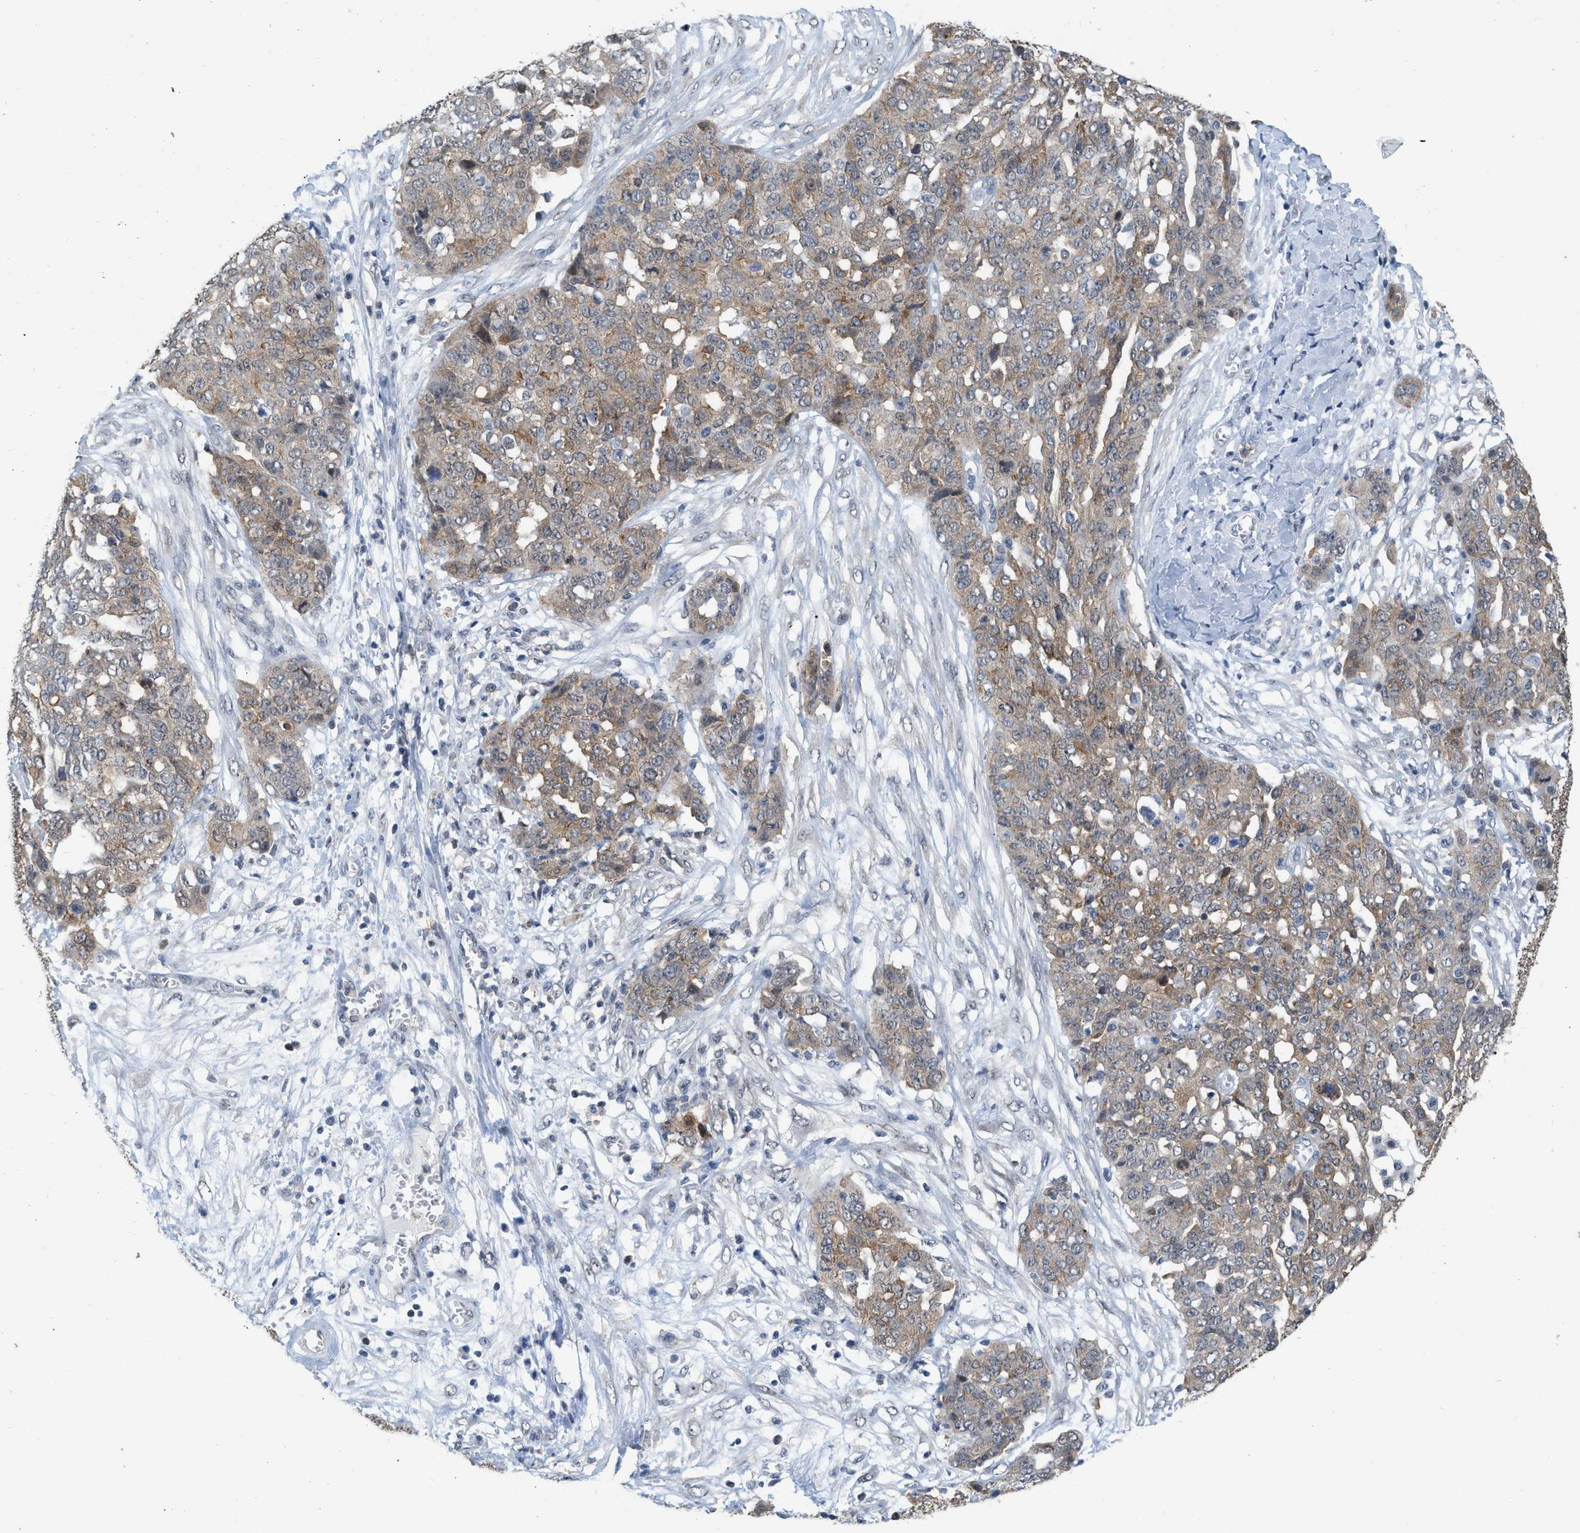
{"staining": {"intensity": "moderate", "quantity": ">75%", "location": "cytoplasmic/membranous"}, "tissue": "ovarian cancer", "cell_type": "Tumor cells", "image_type": "cancer", "snomed": [{"axis": "morphology", "description": "Cystadenocarcinoma, serous, NOS"}, {"axis": "topography", "description": "Soft tissue"}, {"axis": "topography", "description": "Ovary"}], "caption": "The image reveals staining of serous cystadenocarcinoma (ovarian), revealing moderate cytoplasmic/membranous protein staining (brown color) within tumor cells.", "gene": "BAIAP2L1", "patient": {"sex": "female", "age": 57}}